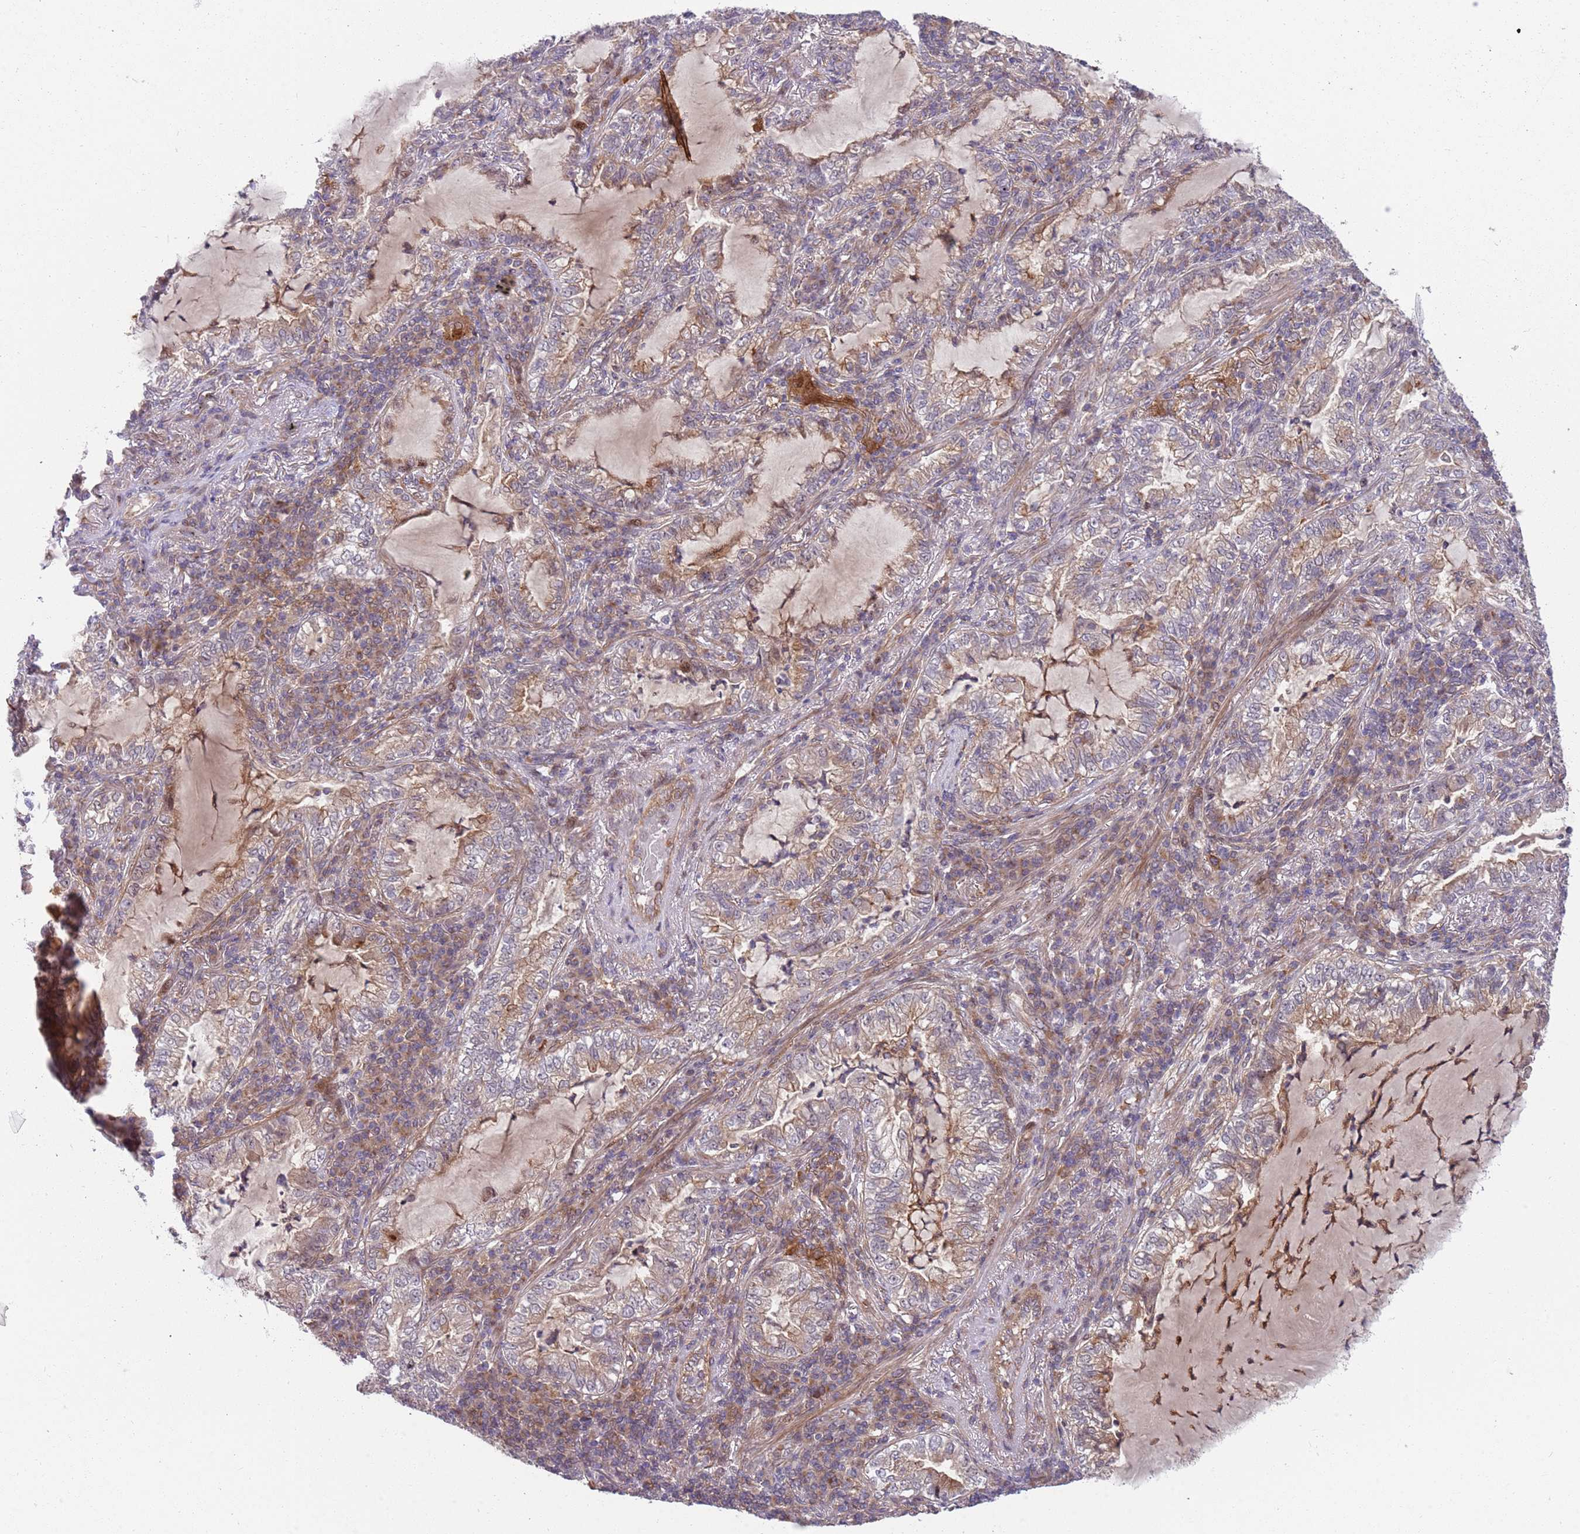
{"staining": {"intensity": "weak", "quantity": "<25%", "location": "cytoplasmic/membranous"}, "tissue": "lung cancer", "cell_type": "Tumor cells", "image_type": "cancer", "snomed": [{"axis": "morphology", "description": "Adenocarcinoma, NOS"}, {"axis": "topography", "description": "Lung"}], "caption": "IHC micrograph of lung cancer stained for a protein (brown), which exhibits no staining in tumor cells.", "gene": "GGA1", "patient": {"sex": "female", "age": 73}}